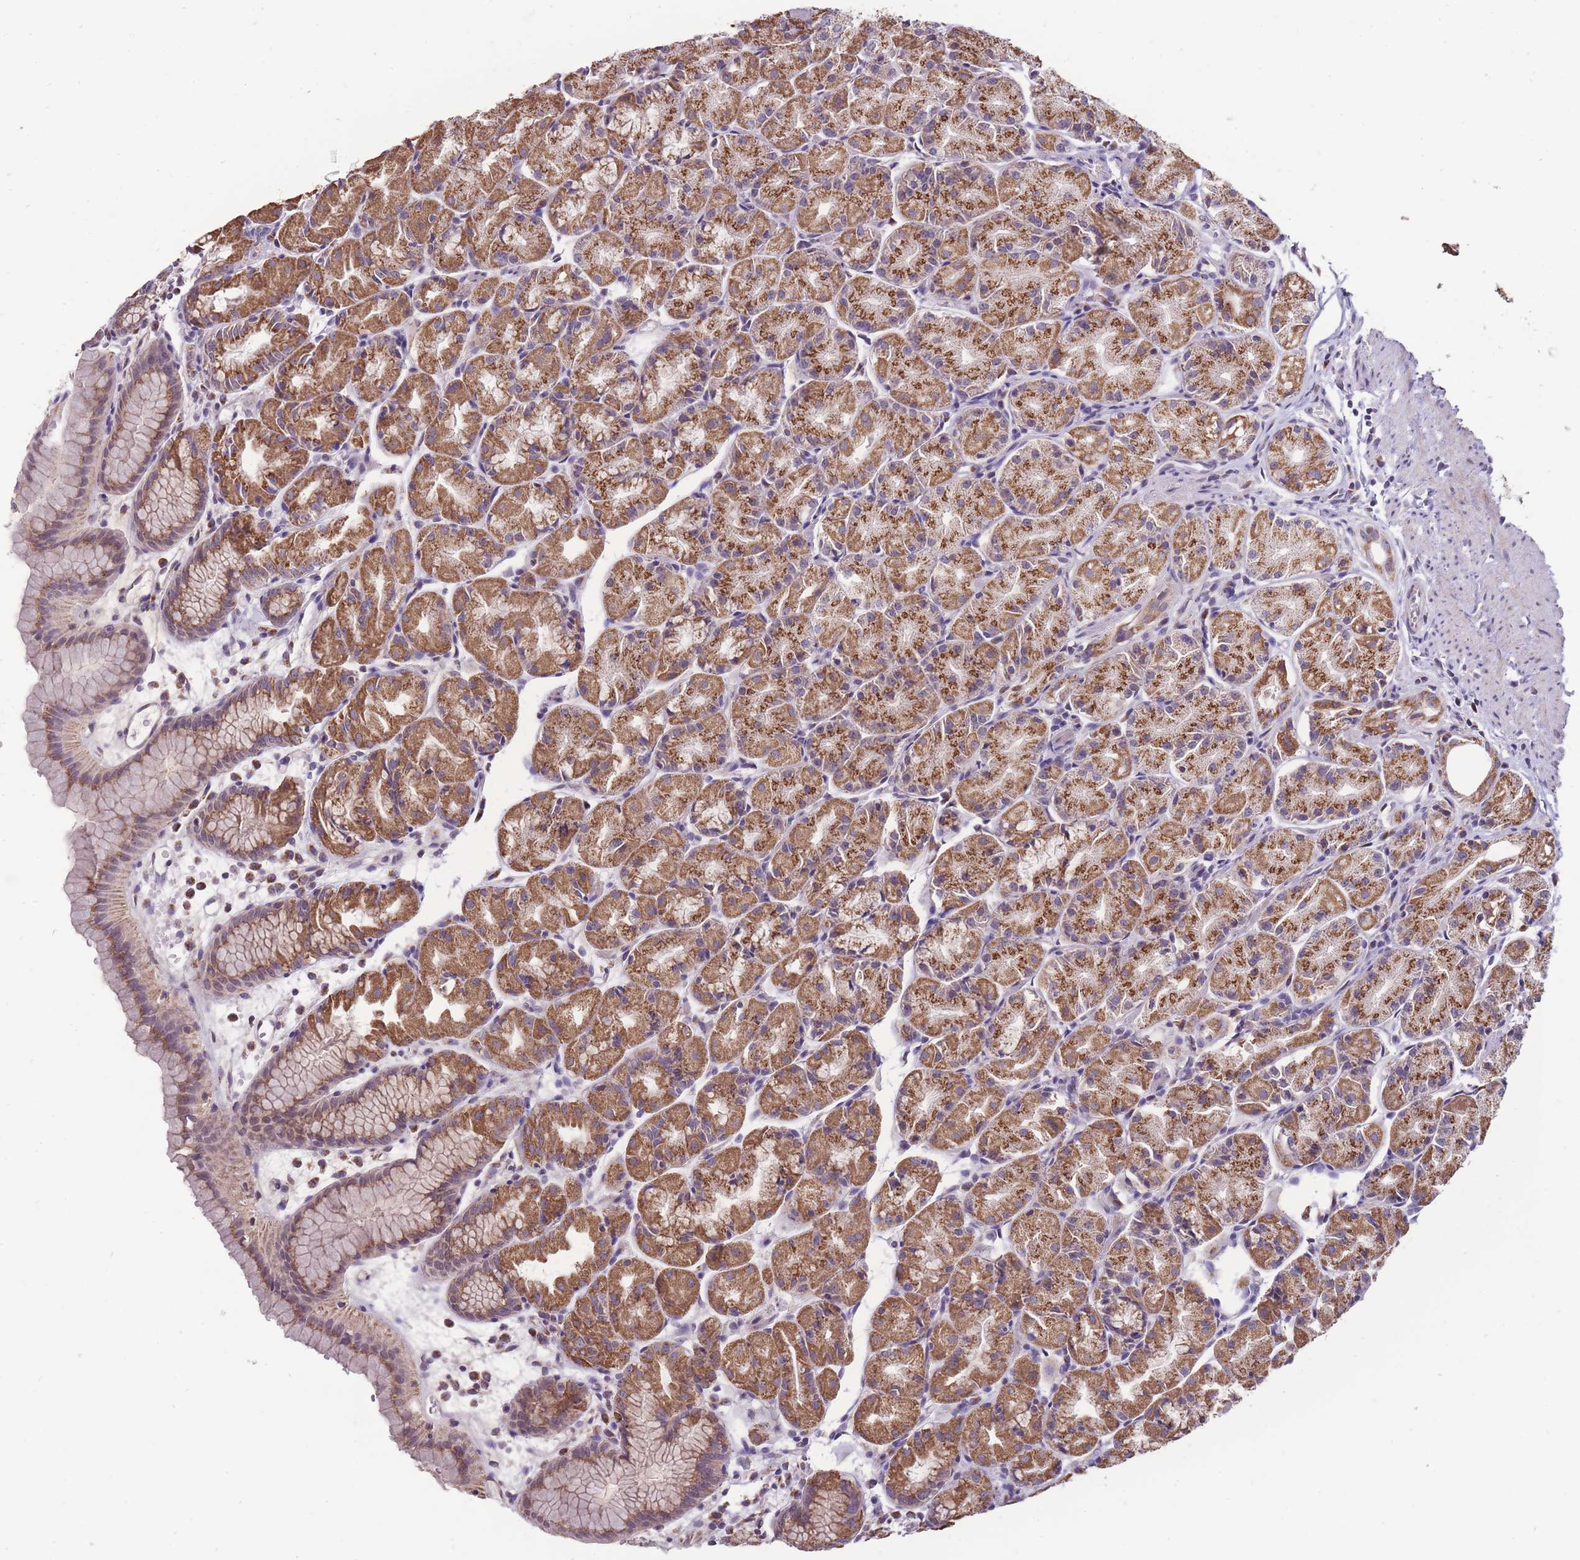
{"staining": {"intensity": "moderate", "quantity": ">75%", "location": "cytoplasmic/membranous"}, "tissue": "stomach", "cell_type": "Glandular cells", "image_type": "normal", "snomed": [{"axis": "morphology", "description": "Normal tissue, NOS"}, {"axis": "topography", "description": "Stomach, upper"}], "caption": "A brown stain labels moderate cytoplasmic/membranous expression of a protein in glandular cells of benign stomach. The protein is shown in brown color, while the nuclei are stained blue.", "gene": "NELL1", "patient": {"sex": "male", "age": 47}}